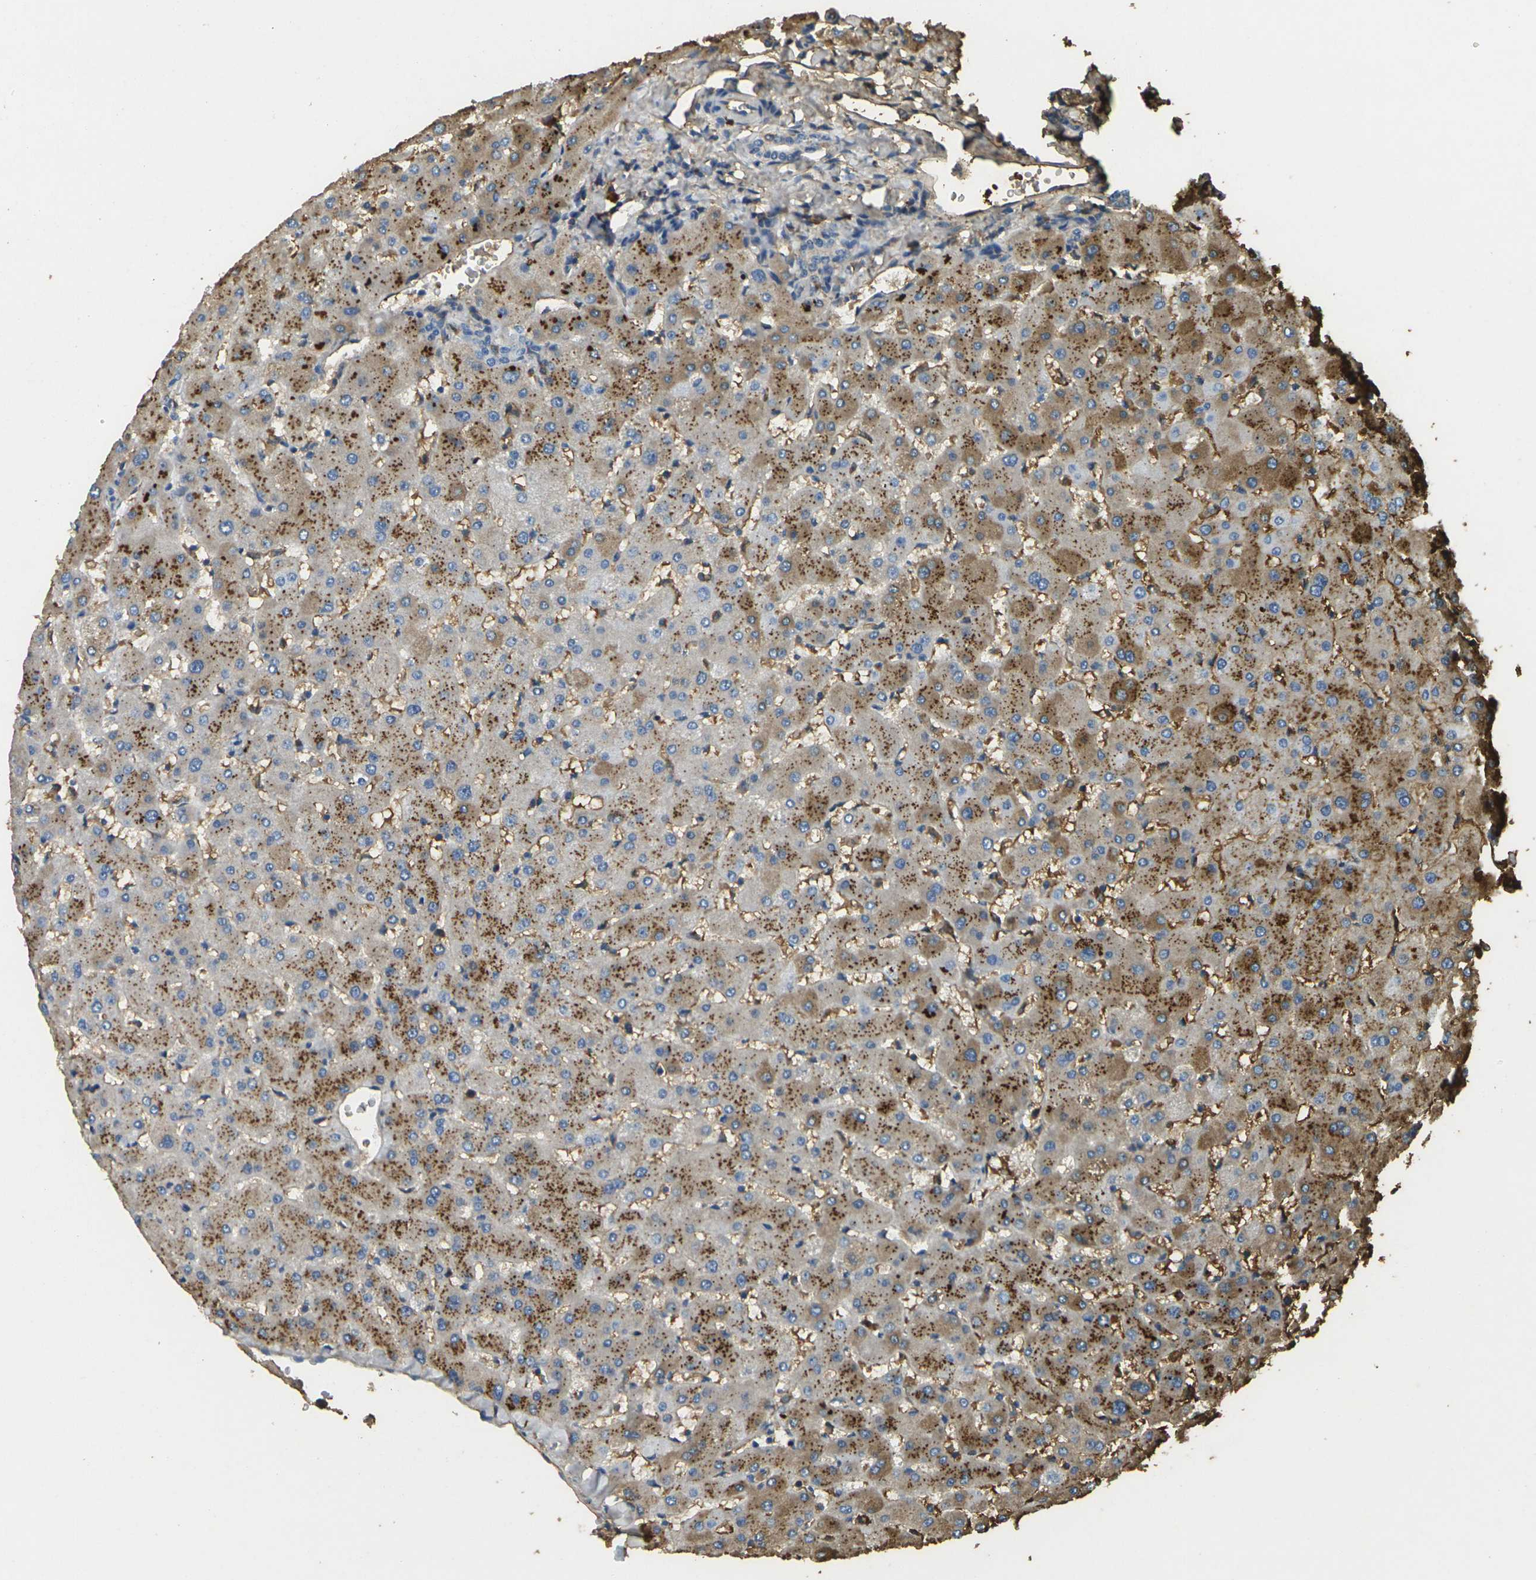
{"staining": {"intensity": "negative", "quantity": "none", "location": "none"}, "tissue": "liver", "cell_type": "Cholangiocytes", "image_type": "normal", "snomed": [{"axis": "morphology", "description": "Normal tissue, NOS"}, {"axis": "topography", "description": "Liver"}], "caption": "IHC photomicrograph of benign liver: liver stained with DAB shows no significant protein positivity in cholangiocytes.", "gene": "HBB", "patient": {"sex": "female", "age": 63}}